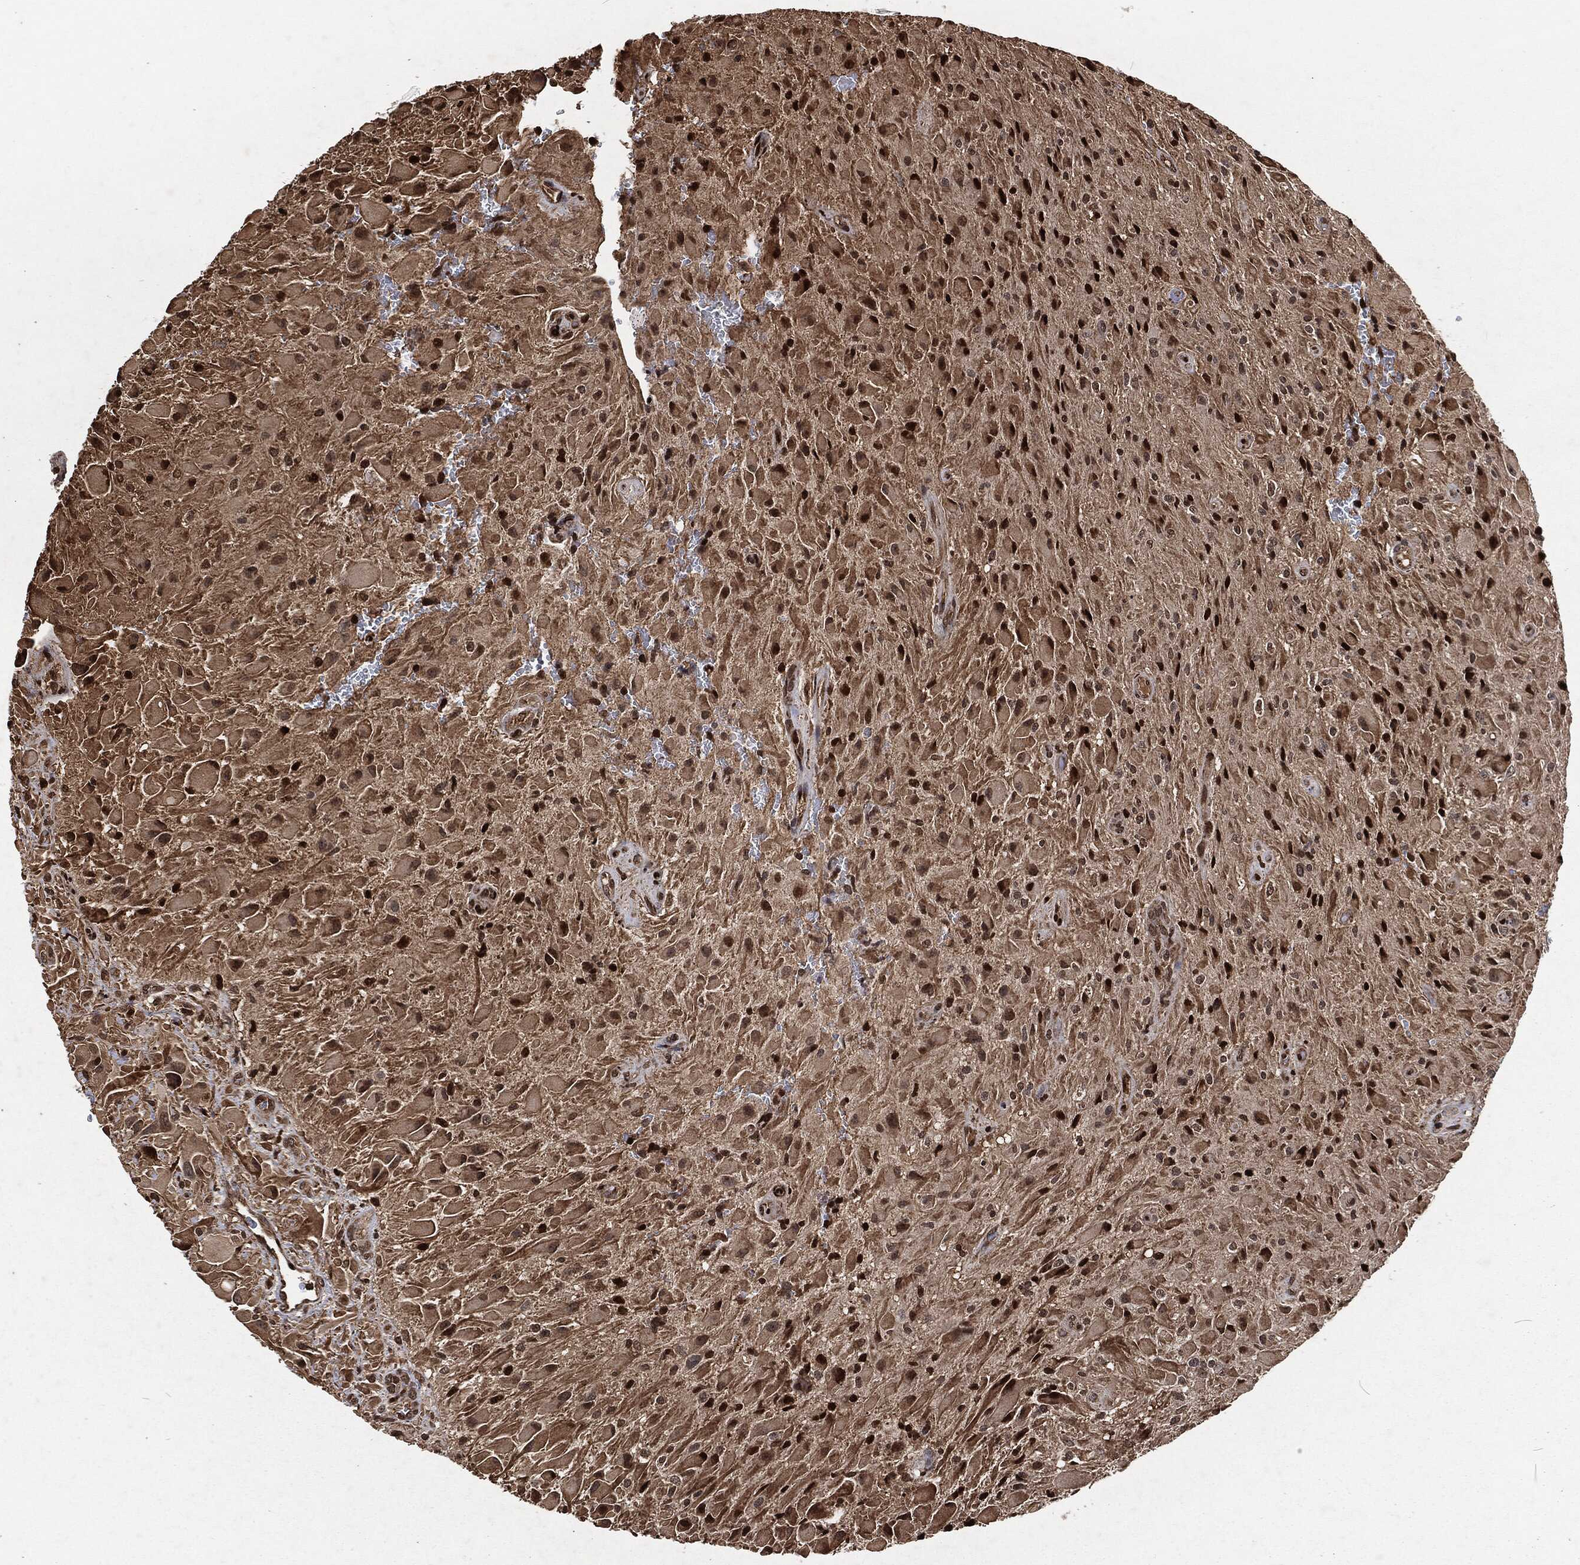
{"staining": {"intensity": "strong", "quantity": "25%-75%", "location": "nuclear"}, "tissue": "glioma", "cell_type": "Tumor cells", "image_type": "cancer", "snomed": [{"axis": "morphology", "description": "Glioma, malignant, High grade"}, {"axis": "topography", "description": "Cerebral cortex"}], "caption": "Immunohistochemical staining of malignant glioma (high-grade) exhibits high levels of strong nuclear protein staining in about 25%-75% of tumor cells.", "gene": "SNAI1", "patient": {"sex": "male", "age": 35}}